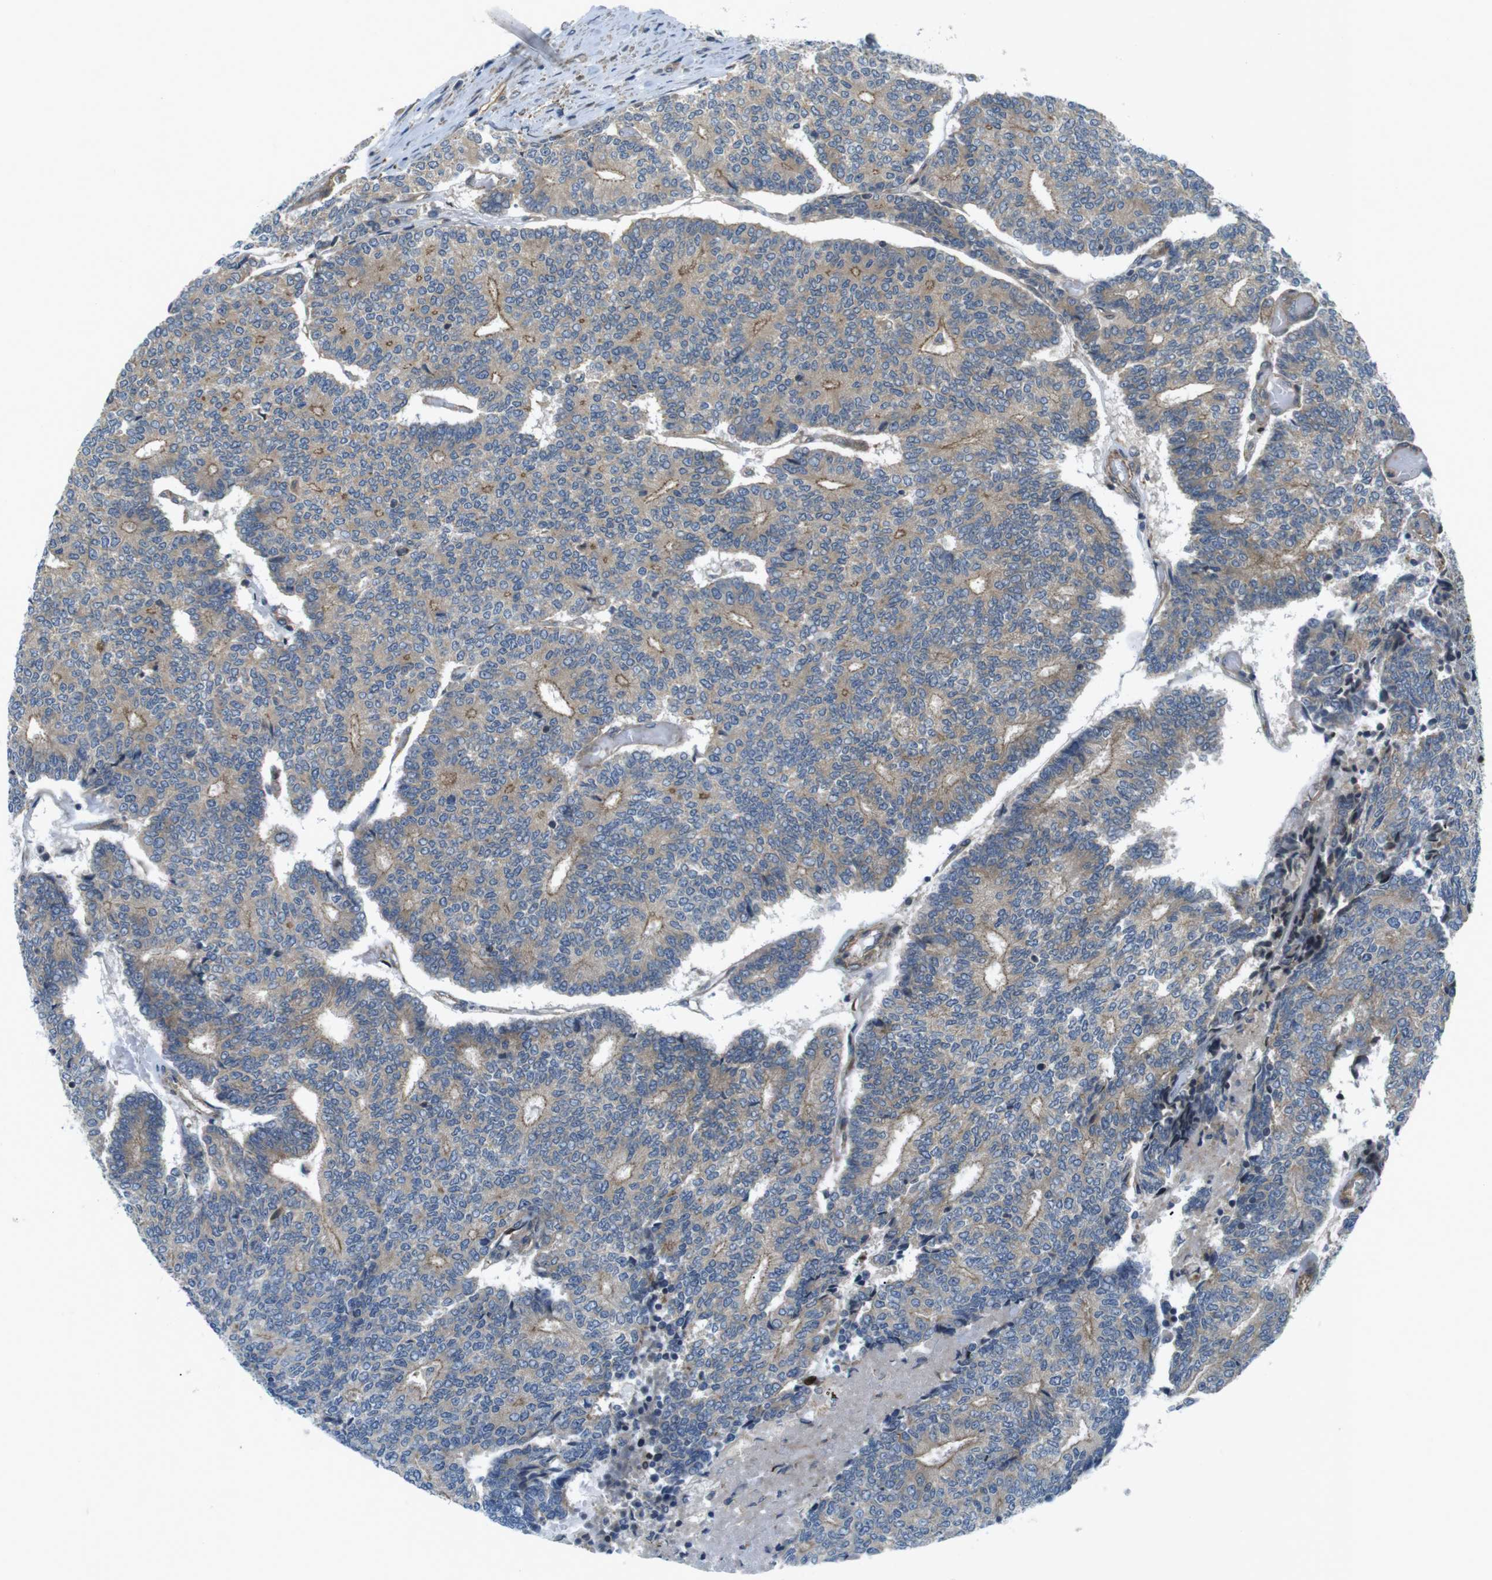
{"staining": {"intensity": "weak", "quantity": ">75%", "location": "cytoplasmic/membranous"}, "tissue": "prostate cancer", "cell_type": "Tumor cells", "image_type": "cancer", "snomed": [{"axis": "morphology", "description": "Normal tissue, NOS"}, {"axis": "morphology", "description": "Adenocarcinoma, High grade"}, {"axis": "topography", "description": "Prostate"}, {"axis": "topography", "description": "Seminal veicle"}], "caption": "The immunohistochemical stain highlights weak cytoplasmic/membranous positivity in tumor cells of prostate cancer (high-grade adenocarcinoma) tissue.", "gene": "TSC1", "patient": {"sex": "male", "age": 55}}